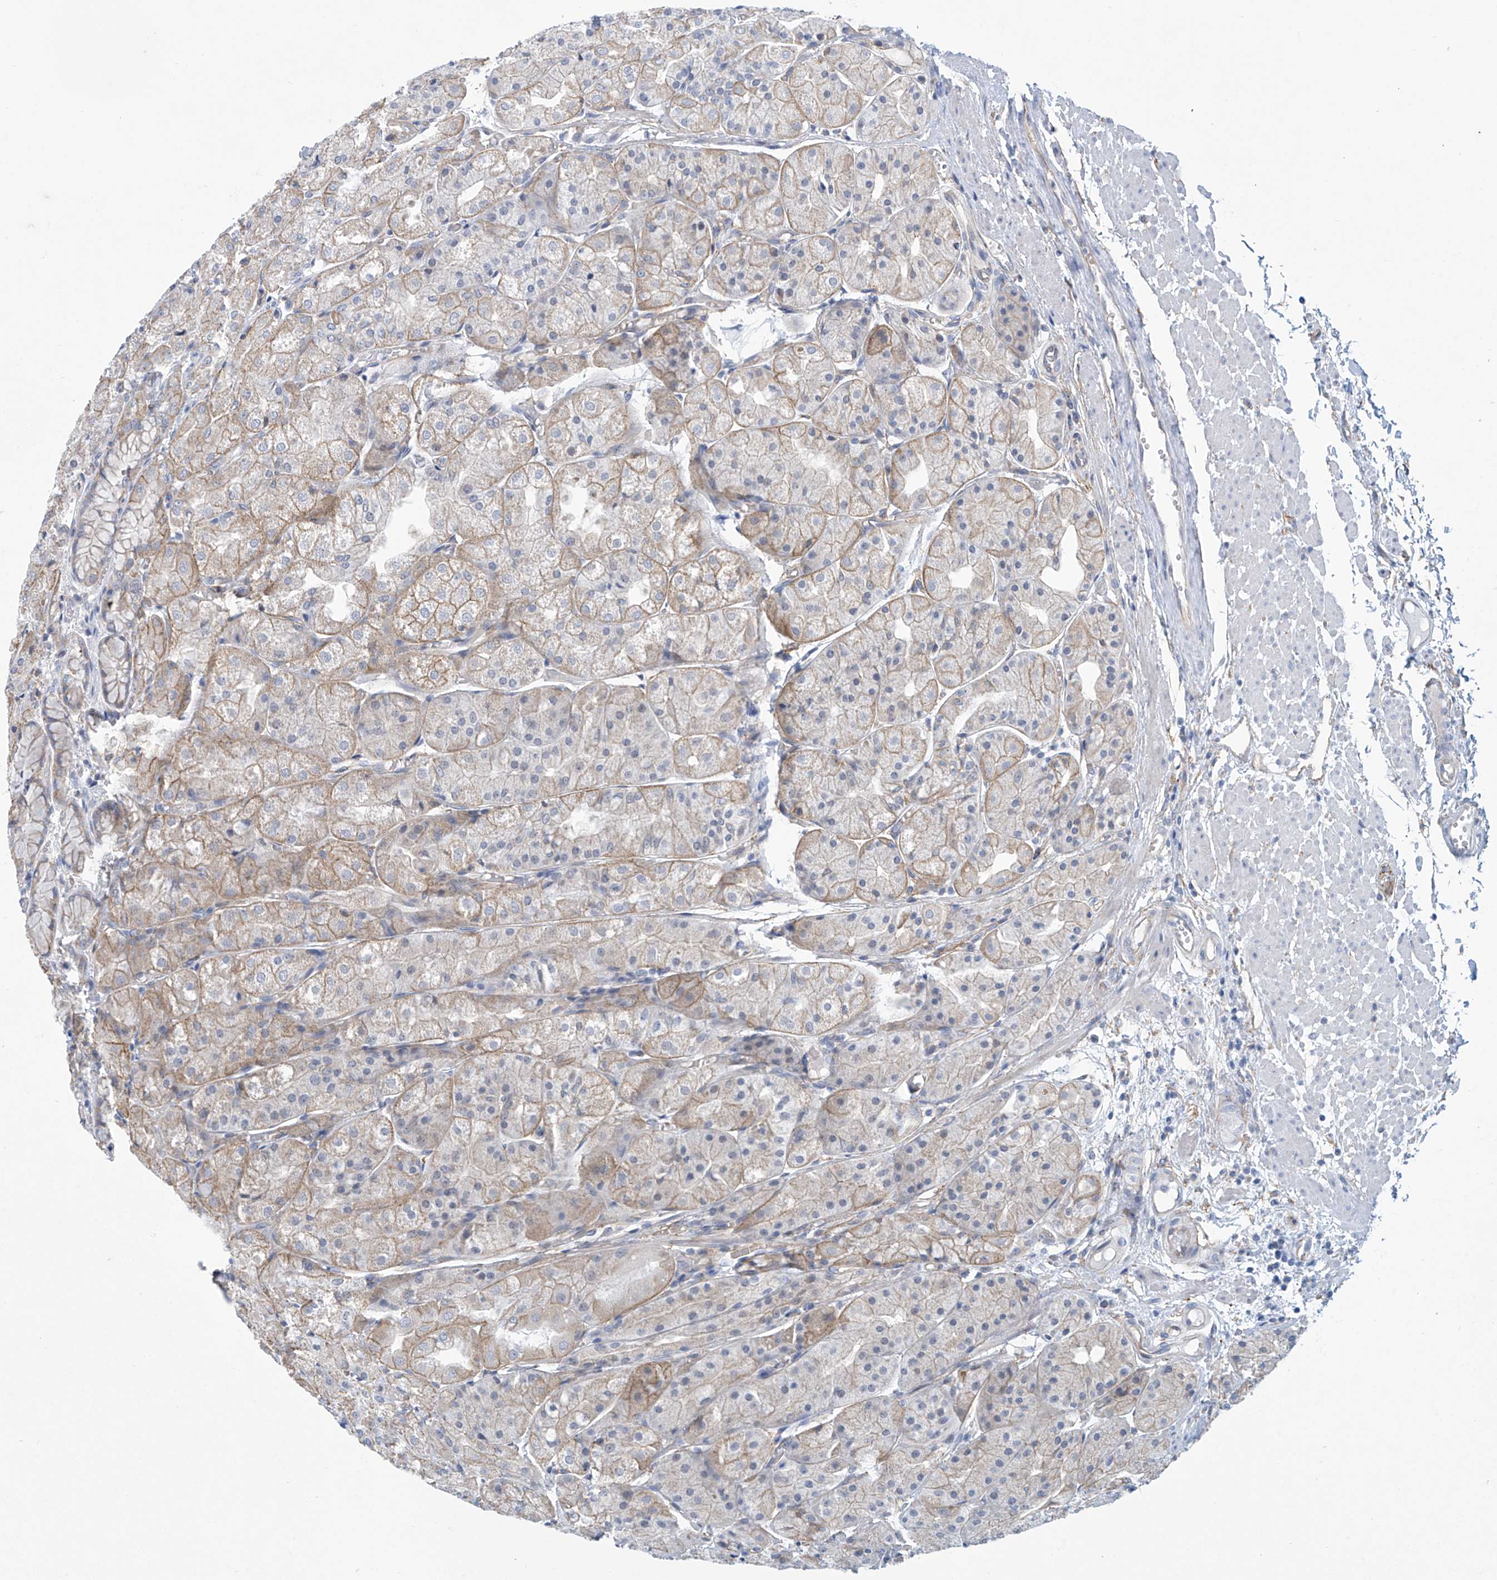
{"staining": {"intensity": "weak", "quantity": "25%-75%", "location": "cytoplasmic/membranous"}, "tissue": "stomach", "cell_type": "Glandular cells", "image_type": "normal", "snomed": [{"axis": "morphology", "description": "Normal tissue, NOS"}, {"axis": "topography", "description": "Stomach, upper"}], "caption": "Immunohistochemical staining of benign stomach exhibits low levels of weak cytoplasmic/membranous staining in about 25%-75% of glandular cells.", "gene": "ABHD13", "patient": {"sex": "male", "age": 72}}